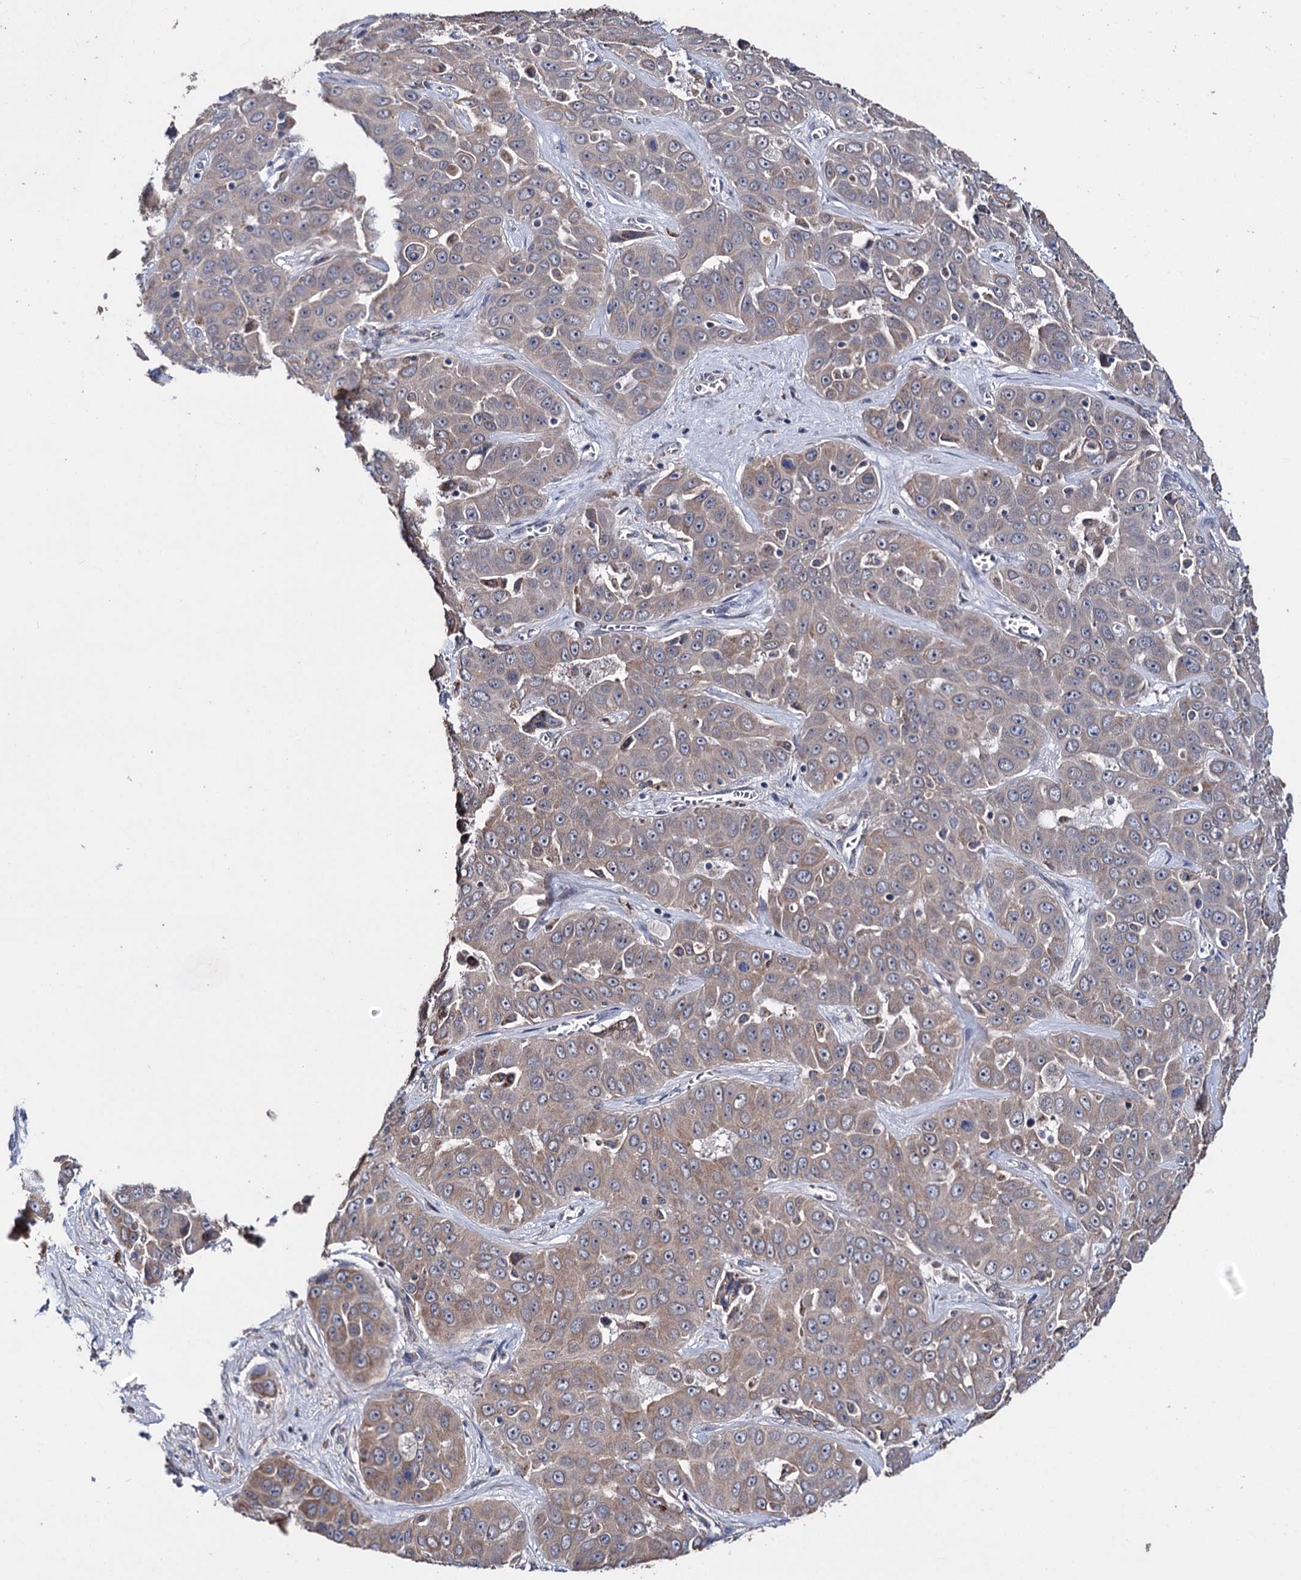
{"staining": {"intensity": "moderate", "quantity": "25%-75%", "location": "cytoplasmic/membranous"}, "tissue": "liver cancer", "cell_type": "Tumor cells", "image_type": "cancer", "snomed": [{"axis": "morphology", "description": "Cholangiocarcinoma"}, {"axis": "topography", "description": "Liver"}], "caption": "Tumor cells reveal medium levels of moderate cytoplasmic/membranous positivity in approximately 25%-75% of cells in liver cancer. Immunohistochemistry stains the protein of interest in brown and the nuclei are stained blue.", "gene": "CLPB", "patient": {"sex": "female", "age": 52}}